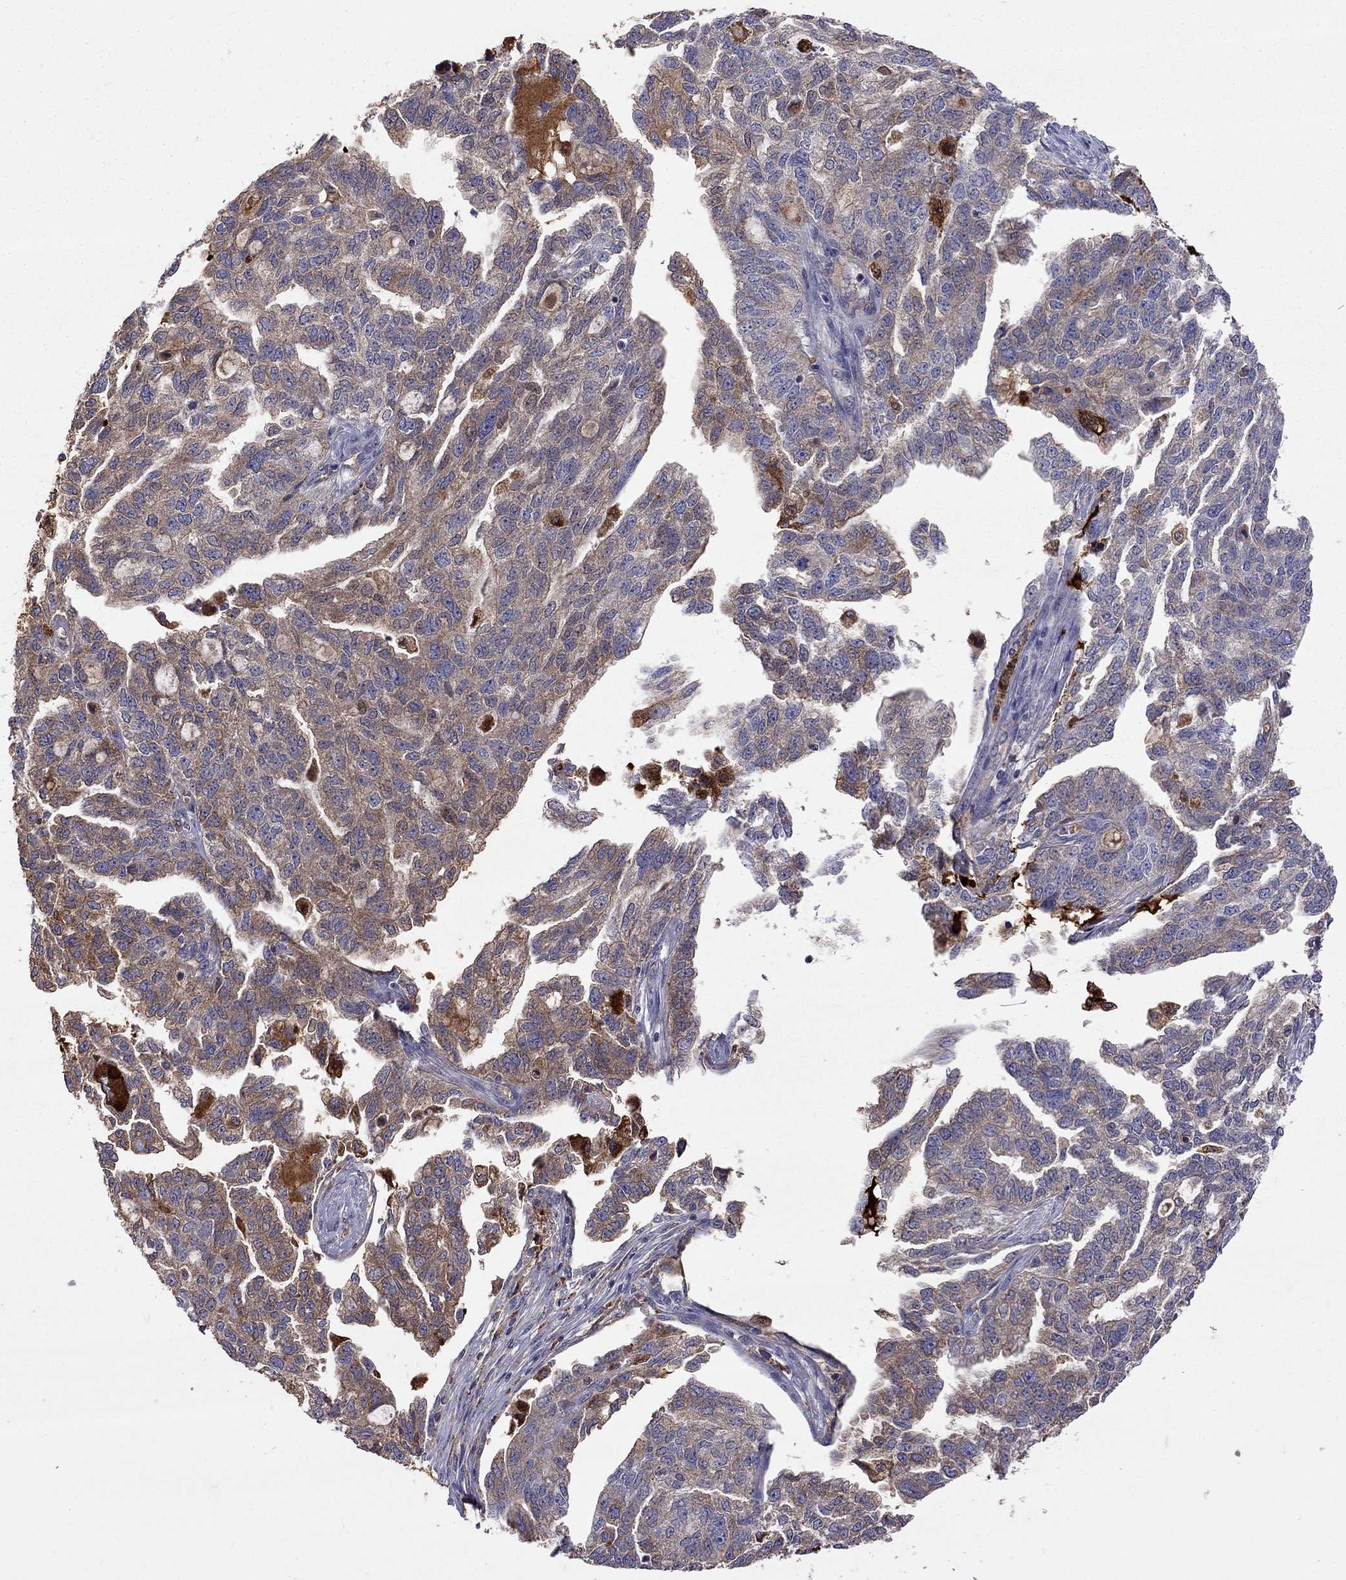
{"staining": {"intensity": "moderate", "quantity": "25%-75%", "location": "cytoplasmic/membranous"}, "tissue": "ovarian cancer", "cell_type": "Tumor cells", "image_type": "cancer", "snomed": [{"axis": "morphology", "description": "Cystadenocarcinoma, serous, NOS"}, {"axis": "topography", "description": "Ovary"}], "caption": "Immunohistochemical staining of serous cystadenocarcinoma (ovarian) reveals moderate cytoplasmic/membranous protein positivity in approximately 25%-75% of tumor cells. (Stains: DAB in brown, nuclei in blue, Microscopy: brightfield microscopy at high magnification).", "gene": "SERPINA3", "patient": {"sex": "female", "age": 51}}